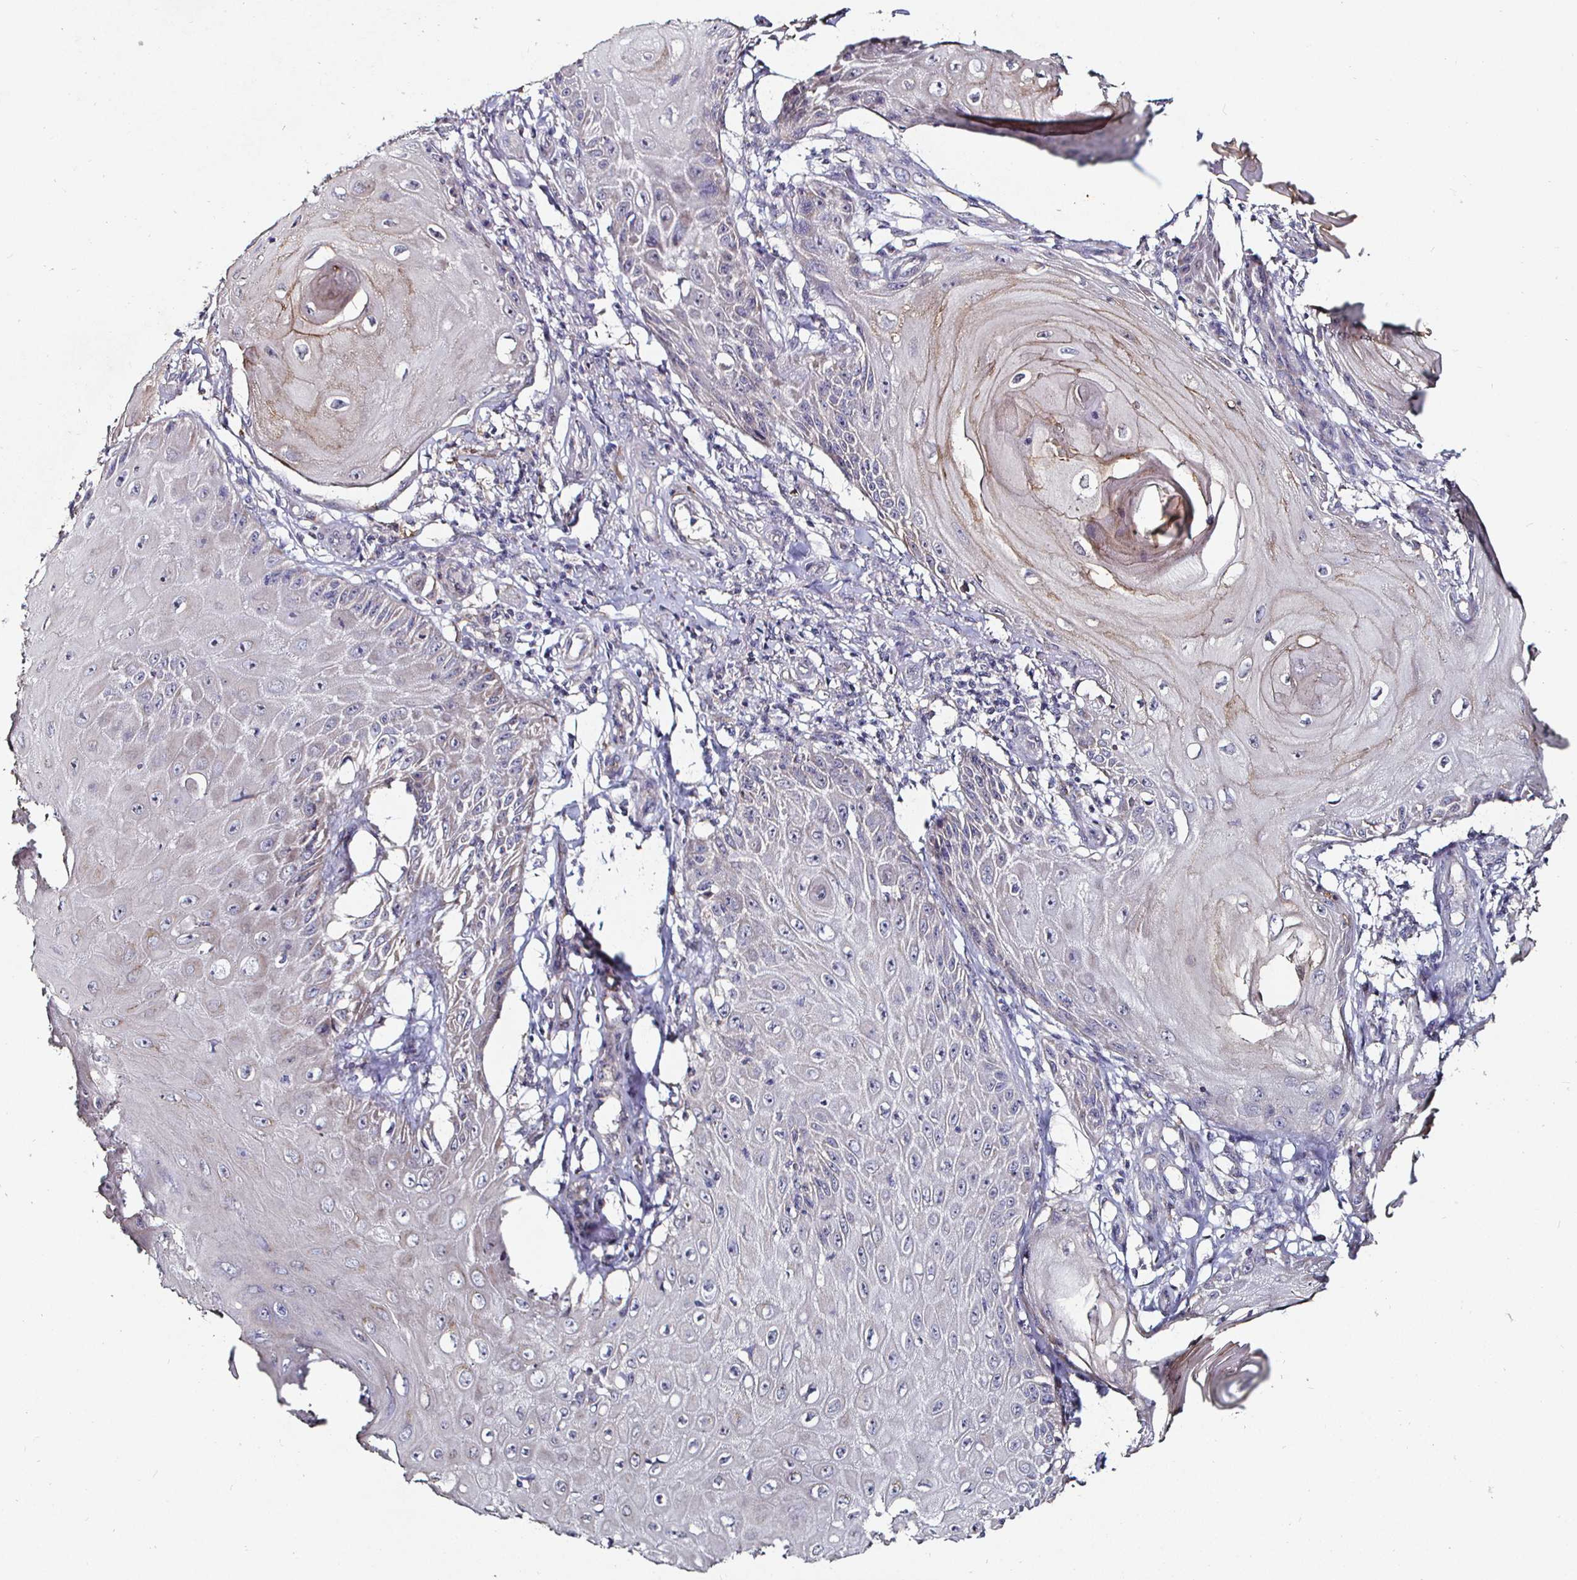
{"staining": {"intensity": "moderate", "quantity": "<25%", "location": "cytoplasmic/membranous"}, "tissue": "skin cancer", "cell_type": "Tumor cells", "image_type": "cancer", "snomed": [{"axis": "morphology", "description": "Squamous cell carcinoma, NOS"}, {"axis": "topography", "description": "Skin"}], "caption": "Human squamous cell carcinoma (skin) stained for a protein (brown) demonstrates moderate cytoplasmic/membranous positive staining in approximately <25% of tumor cells.", "gene": "NRSN1", "patient": {"sex": "female", "age": 77}}